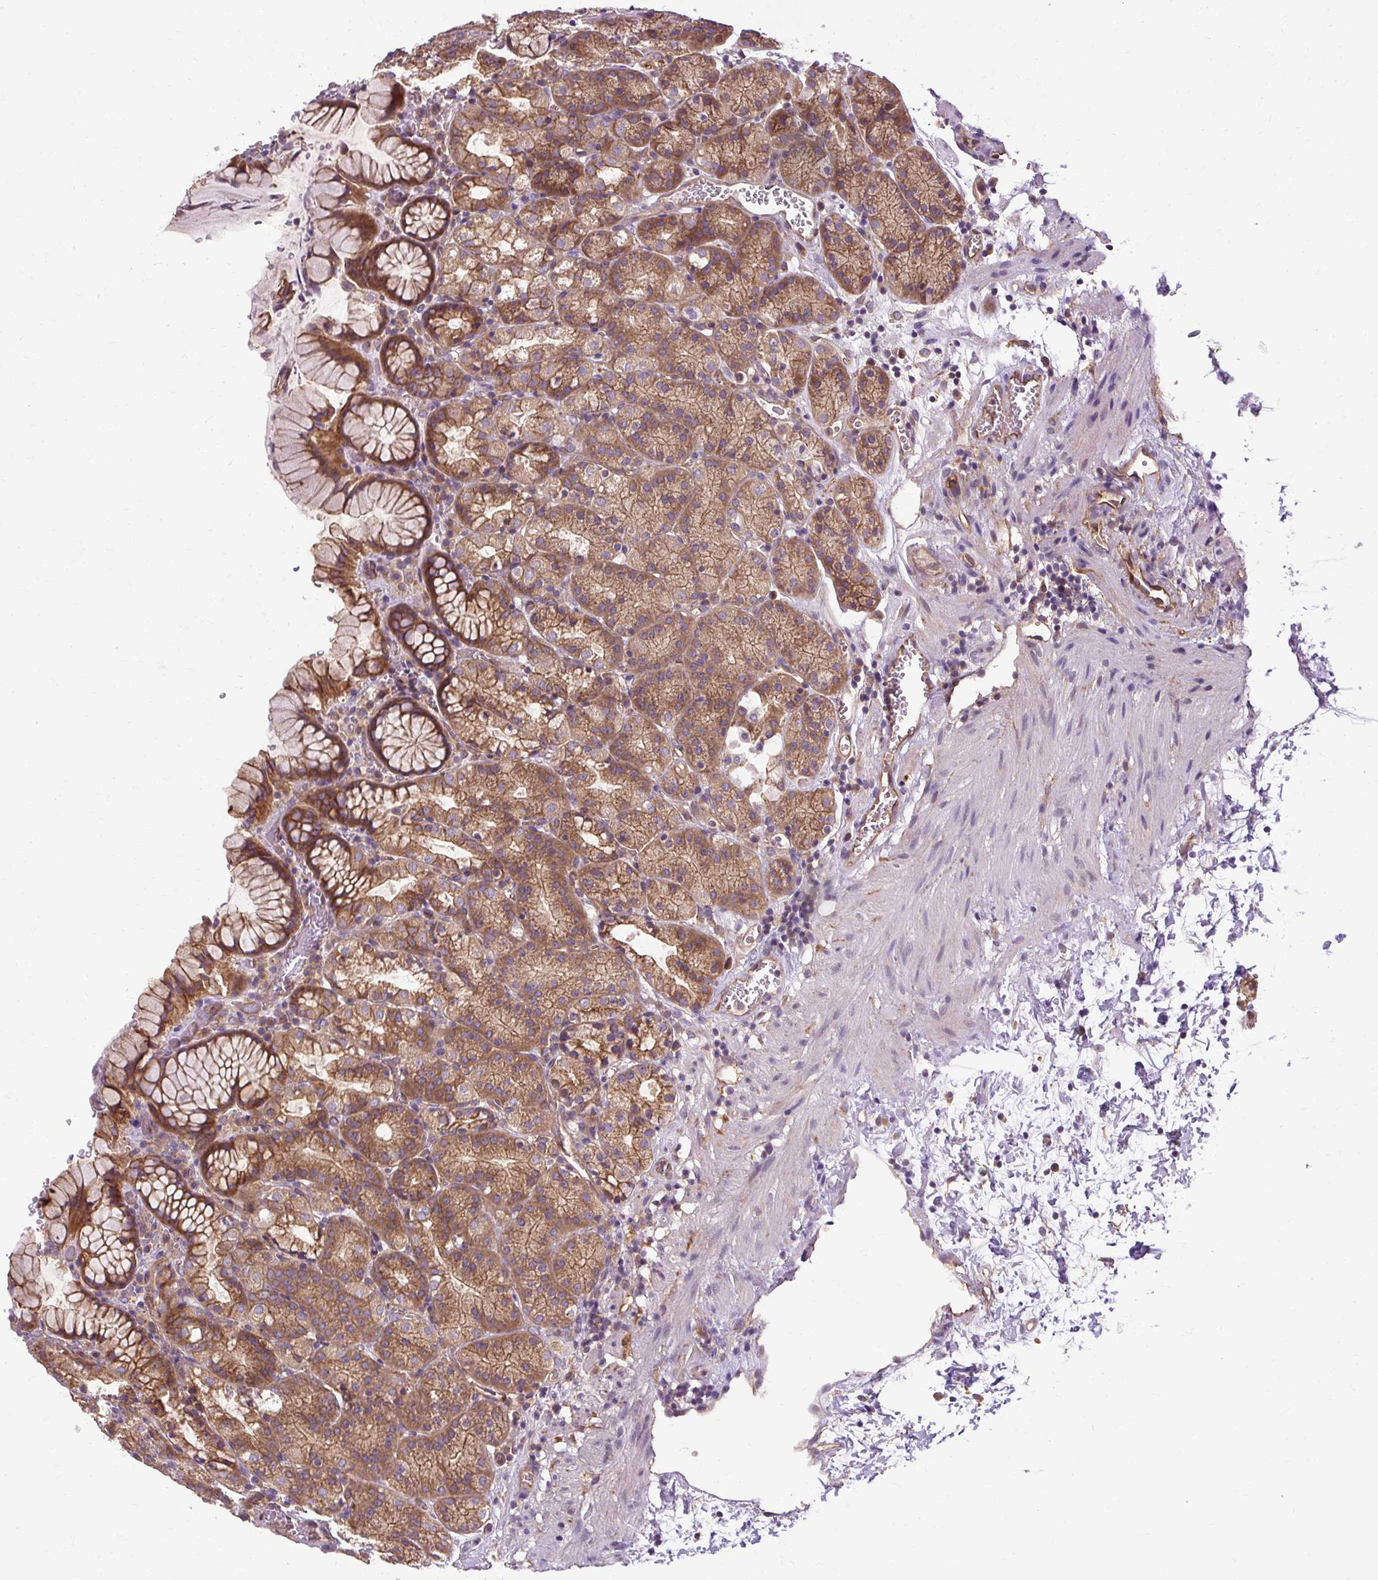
{"staining": {"intensity": "moderate", "quantity": ">75%", "location": "cytoplasmic/membranous"}, "tissue": "stomach", "cell_type": "Glandular cells", "image_type": "normal", "snomed": [{"axis": "morphology", "description": "Normal tissue, NOS"}, {"axis": "topography", "description": "Stomach, upper"}], "caption": "Immunohistochemistry (IHC) of benign human stomach demonstrates medium levels of moderate cytoplasmic/membranous positivity in approximately >75% of glandular cells.", "gene": "CCDC93", "patient": {"sex": "female", "age": 81}}